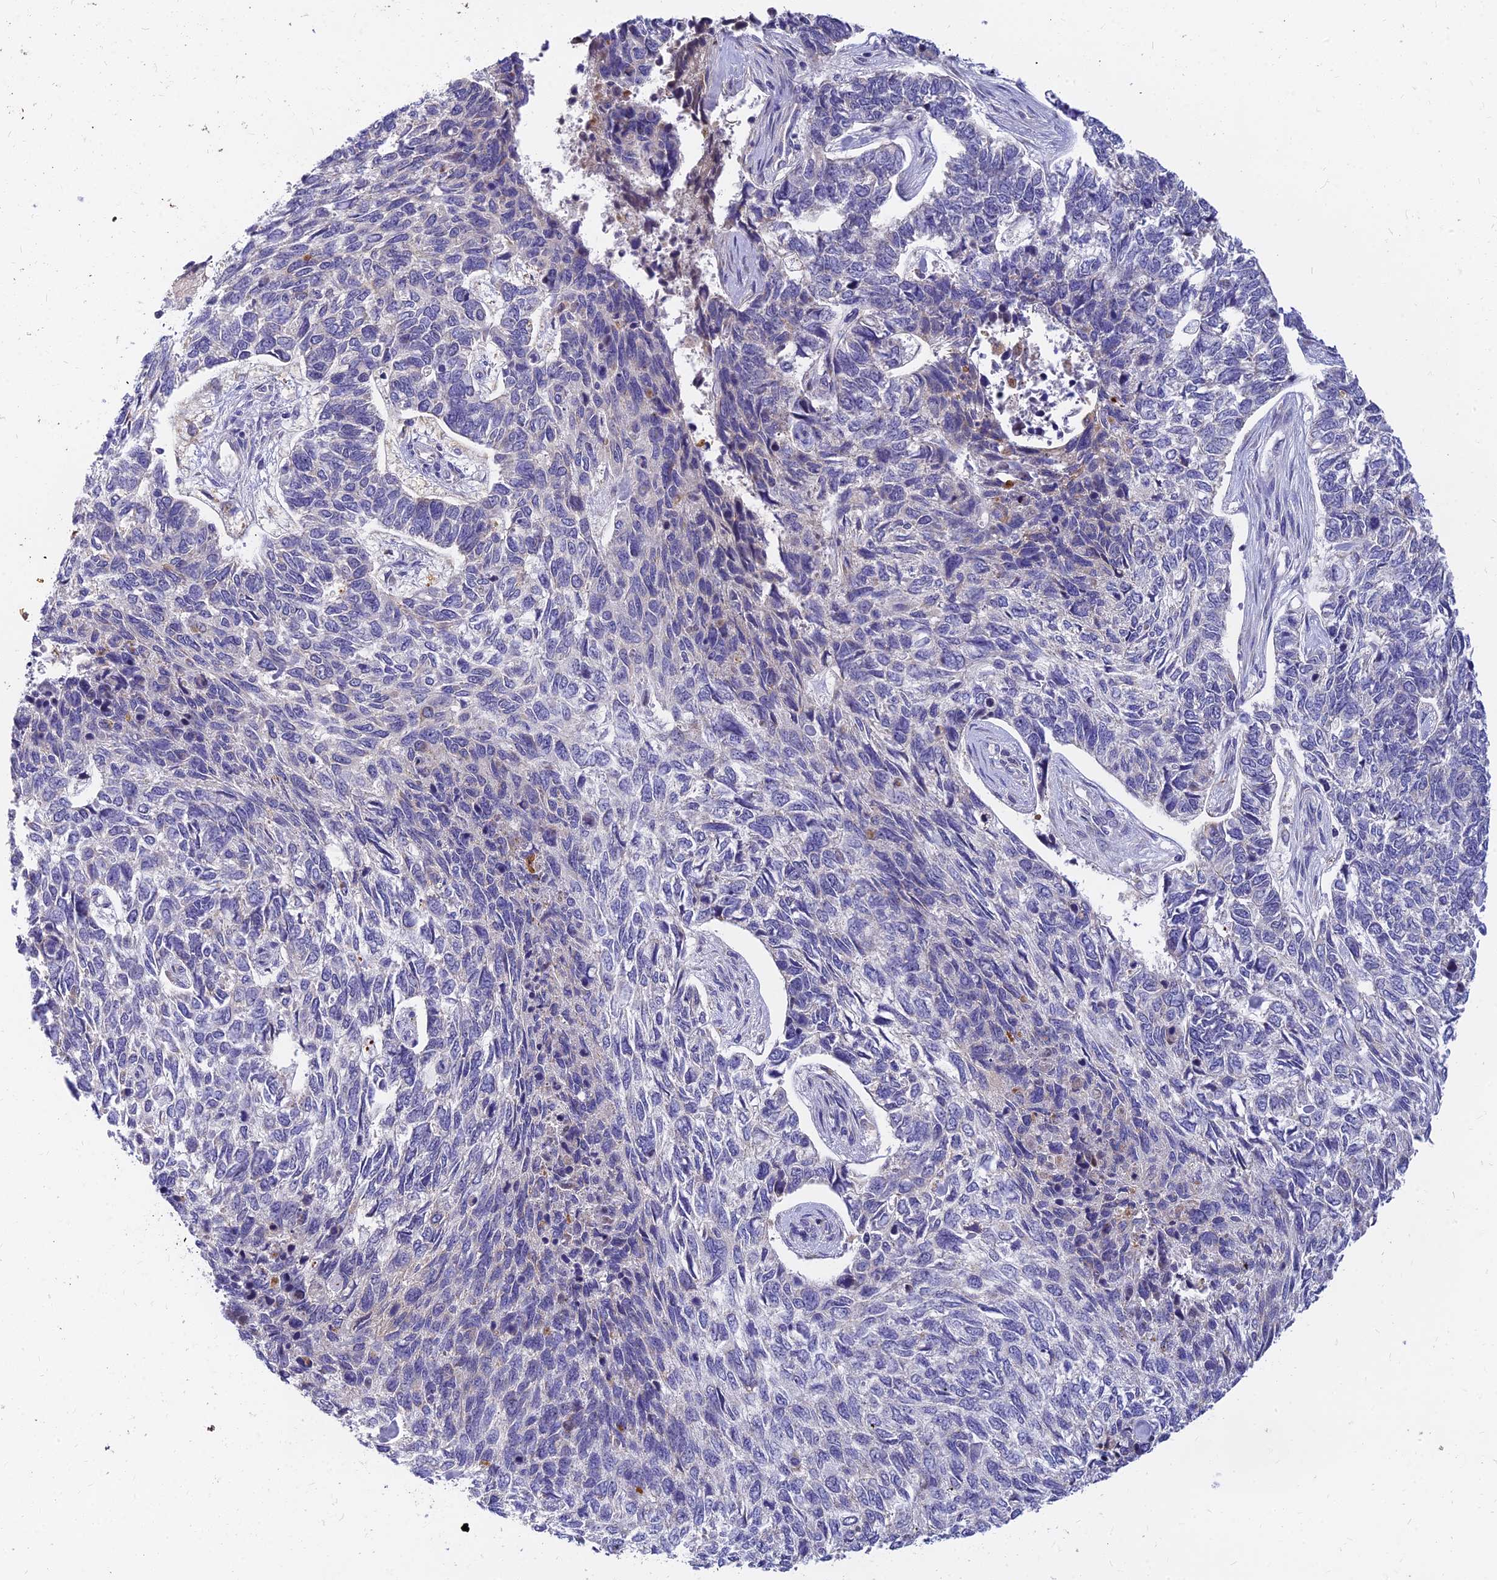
{"staining": {"intensity": "negative", "quantity": "none", "location": "none"}, "tissue": "skin cancer", "cell_type": "Tumor cells", "image_type": "cancer", "snomed": [{"axis": "morphology", "description": "Basal cell carcinoma"}, {"axis": "topography", "description": "Skin"}], "caption": "A high-resolution photomicrograph shows IHC staining of skin cancer, which shows no significant positivity in tumor cells. (DAB (3,3'-diaminobenzidine) immunohistochemistry, high magnification).", "gene": "ANKS4B", "patient": {"sex": "female", "age": 65}}